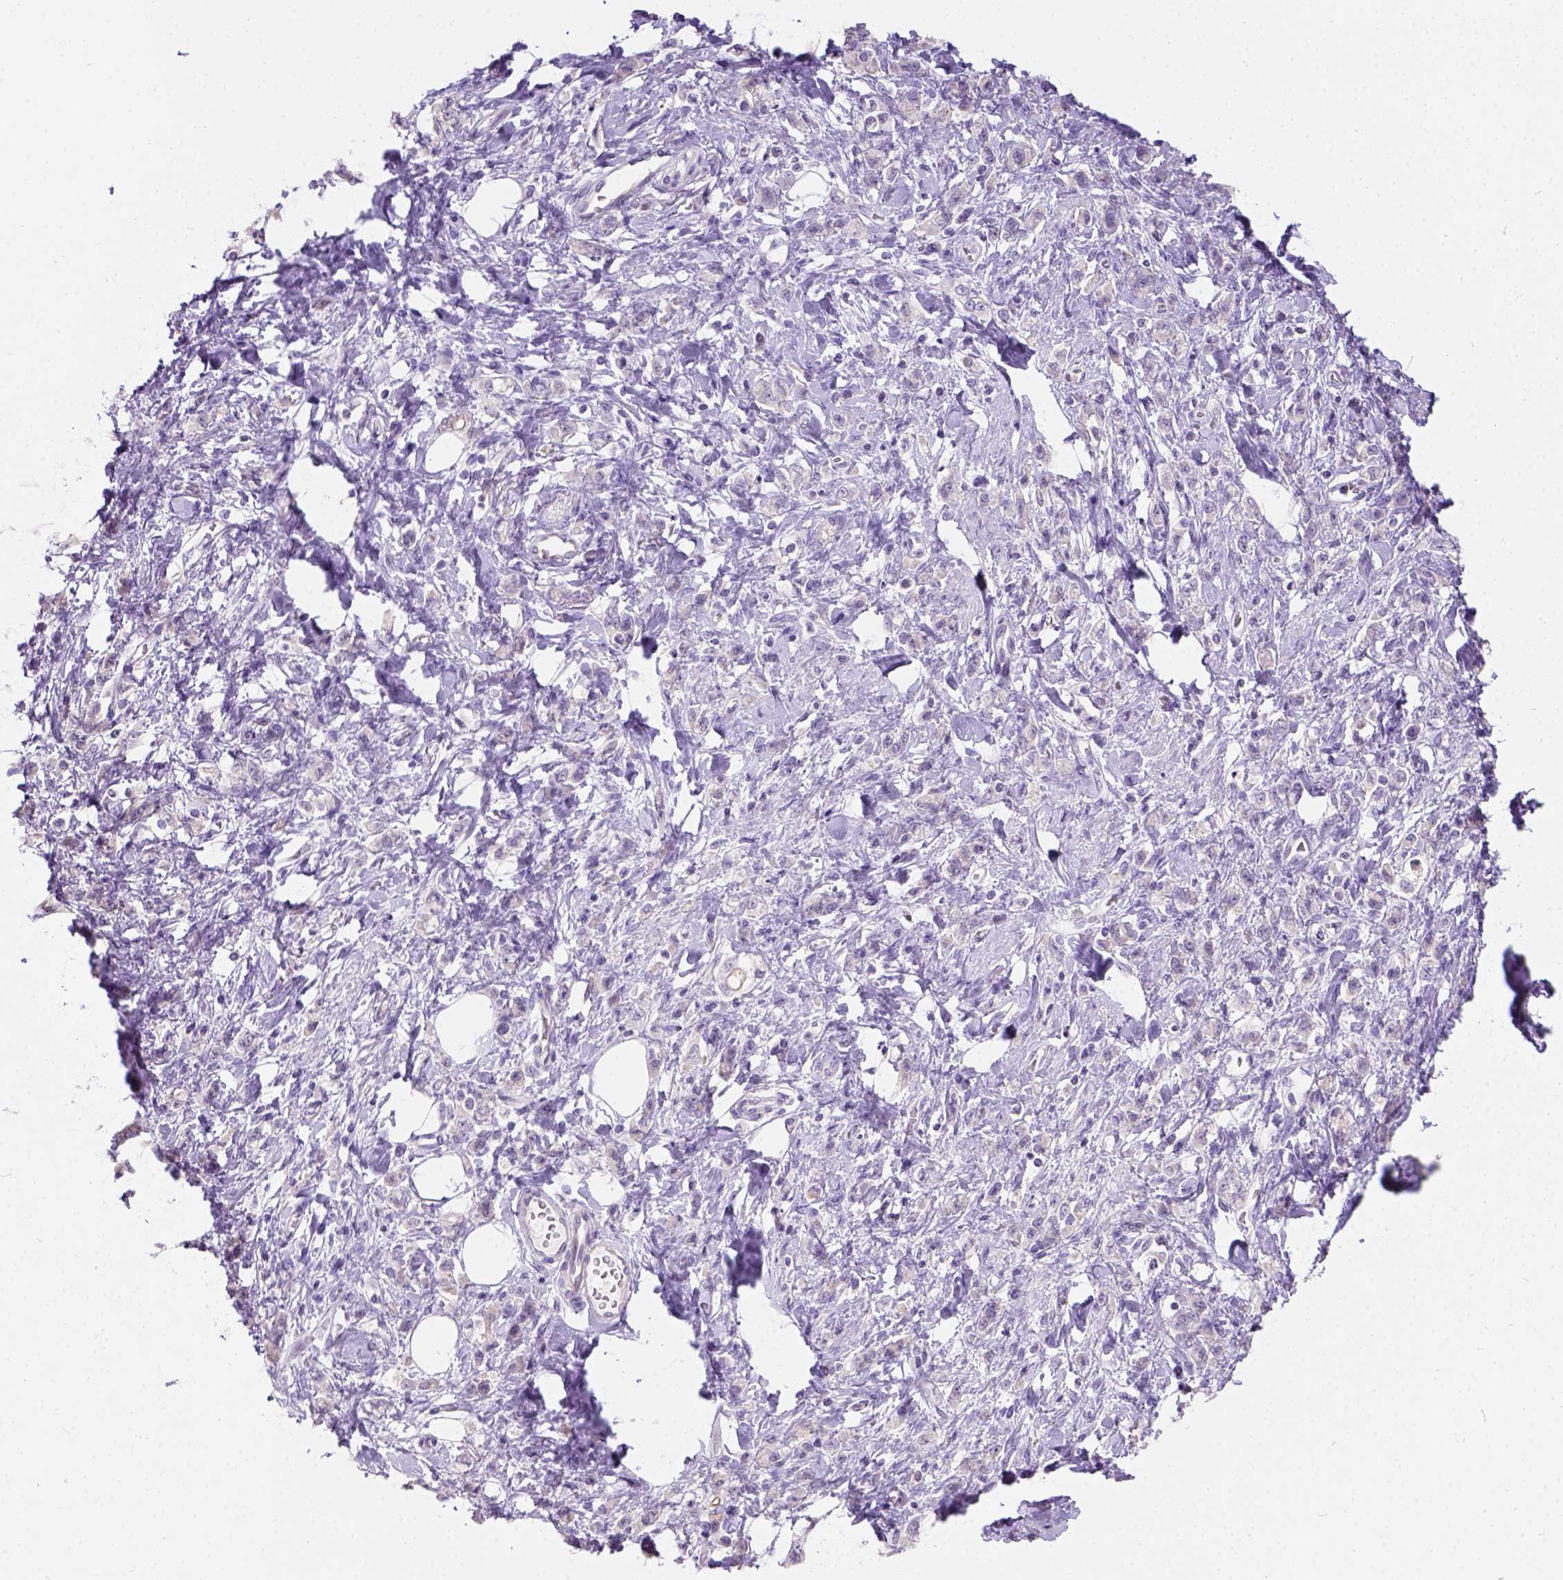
{"staining": {"intensity": "negative", "quantity": "none", "location": "none"}, "tissue": "stomach cancer", "cell_type": "Tumor cells", "image_type": "cancer", "snomed": [{"axis": "morphology", "description": "Adenocarcinoma, NOS"}, {"axis": "topography", "description": "Stomach"}], "caption": "Immunohistochemical staining of human adenocarcinoma (stomach) reveals no significant positivity in tumor cells.", "gene": "C20orf144", "patient": {"sex": "male", "age": 77}}